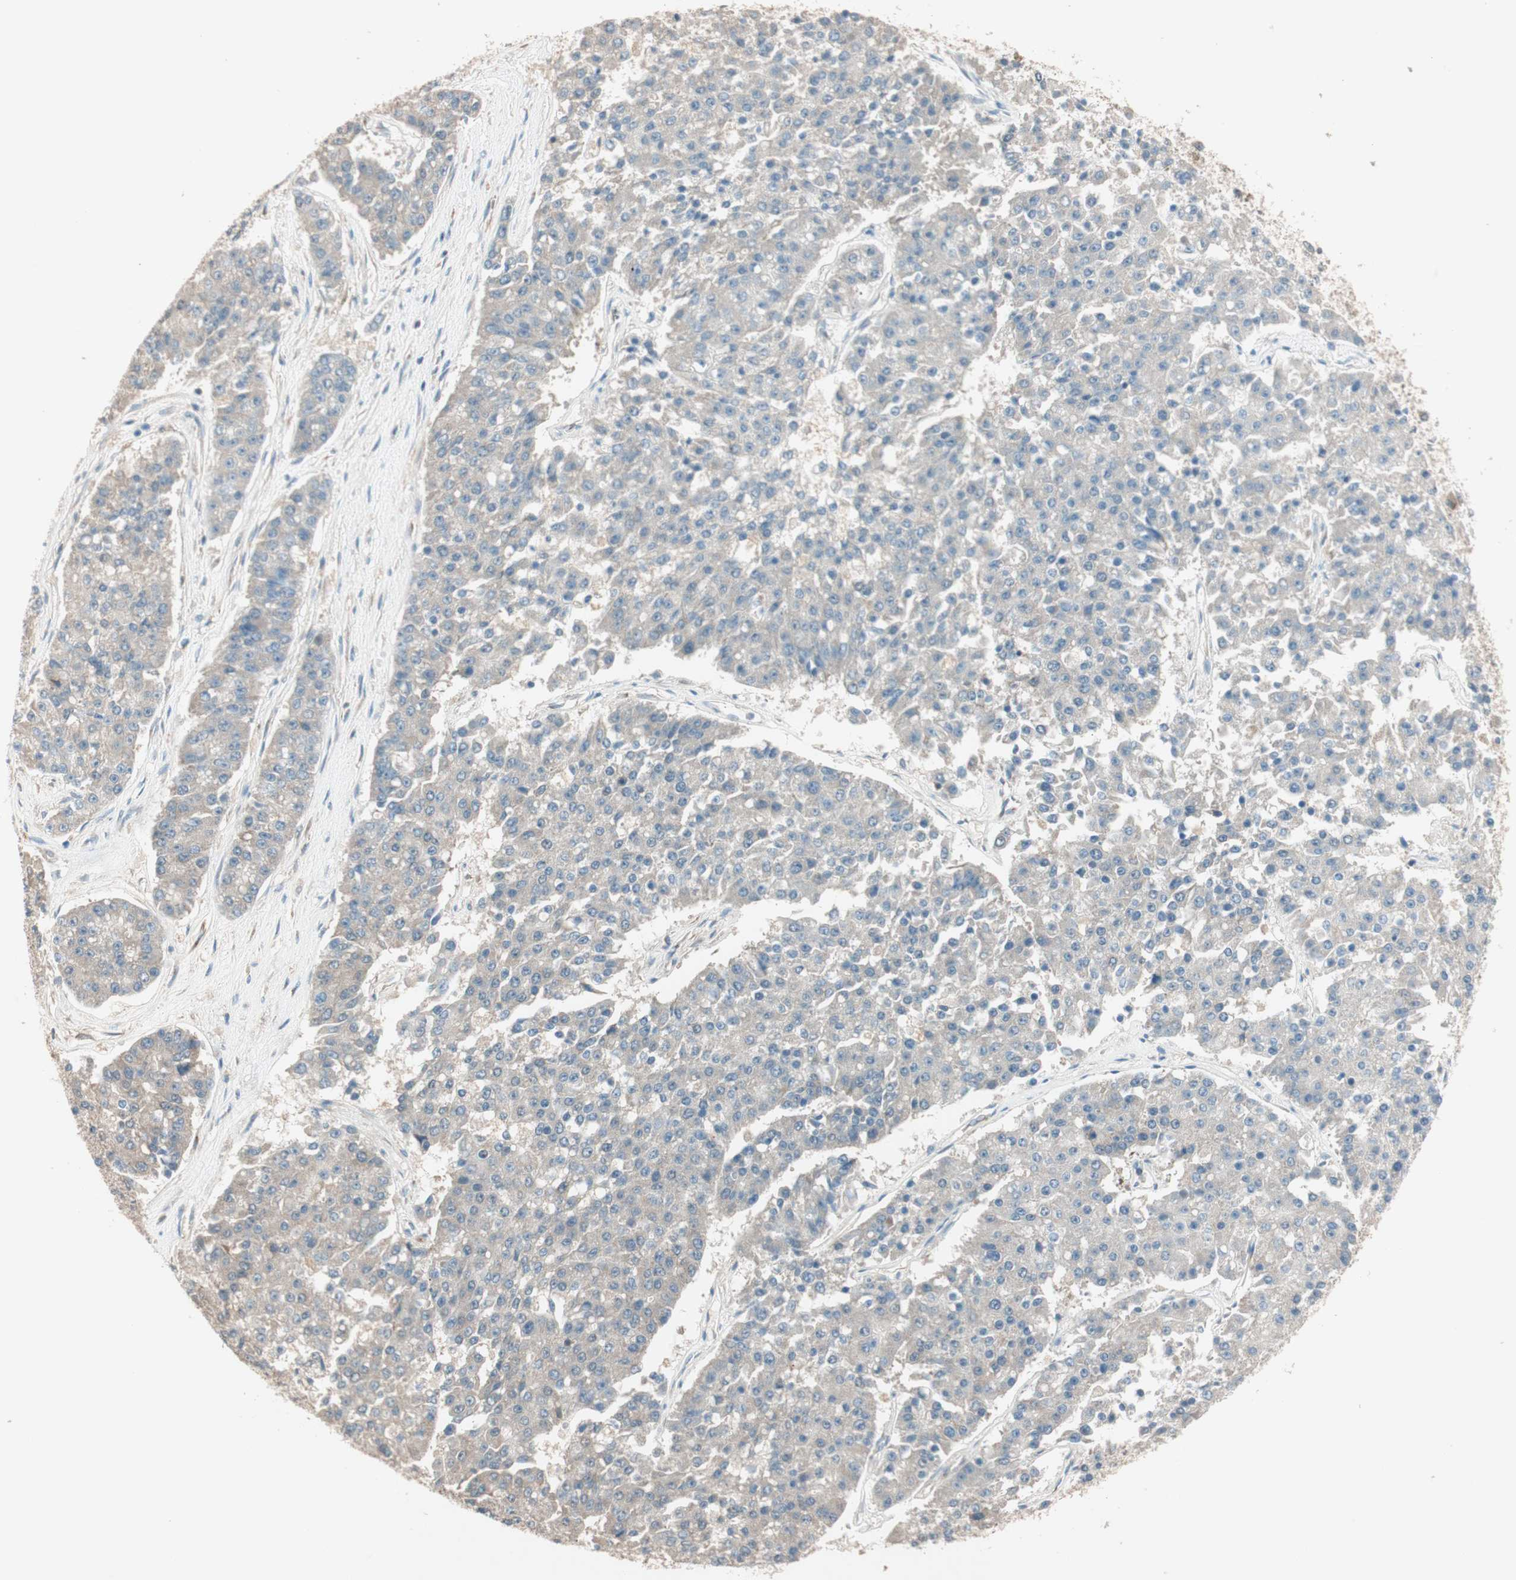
{"staining": {"intensity": "negative", "quantity": "none", "location": "none"}, "tissue": "pancreatic cancer", "cell_type": "Tumor cells", "image_type": "cancer", "snomed": [{"axis": "morphology", "description": "Adenocarcinoma, NOS"}, {"axis": "topography", "description": "Pancreas"}], "caption": "High magnification brightfield microscopy of adenocarcinoma (pancreatic) stained with DAB (3,3'-diaminobenzidine) (brown) and counterstained with hematoxylin (blue): tumor cells show no significant expression. Nuclei are stained in blue.", "gene": "SEC16A", "patient": {"sex": "male", "age": 50}}